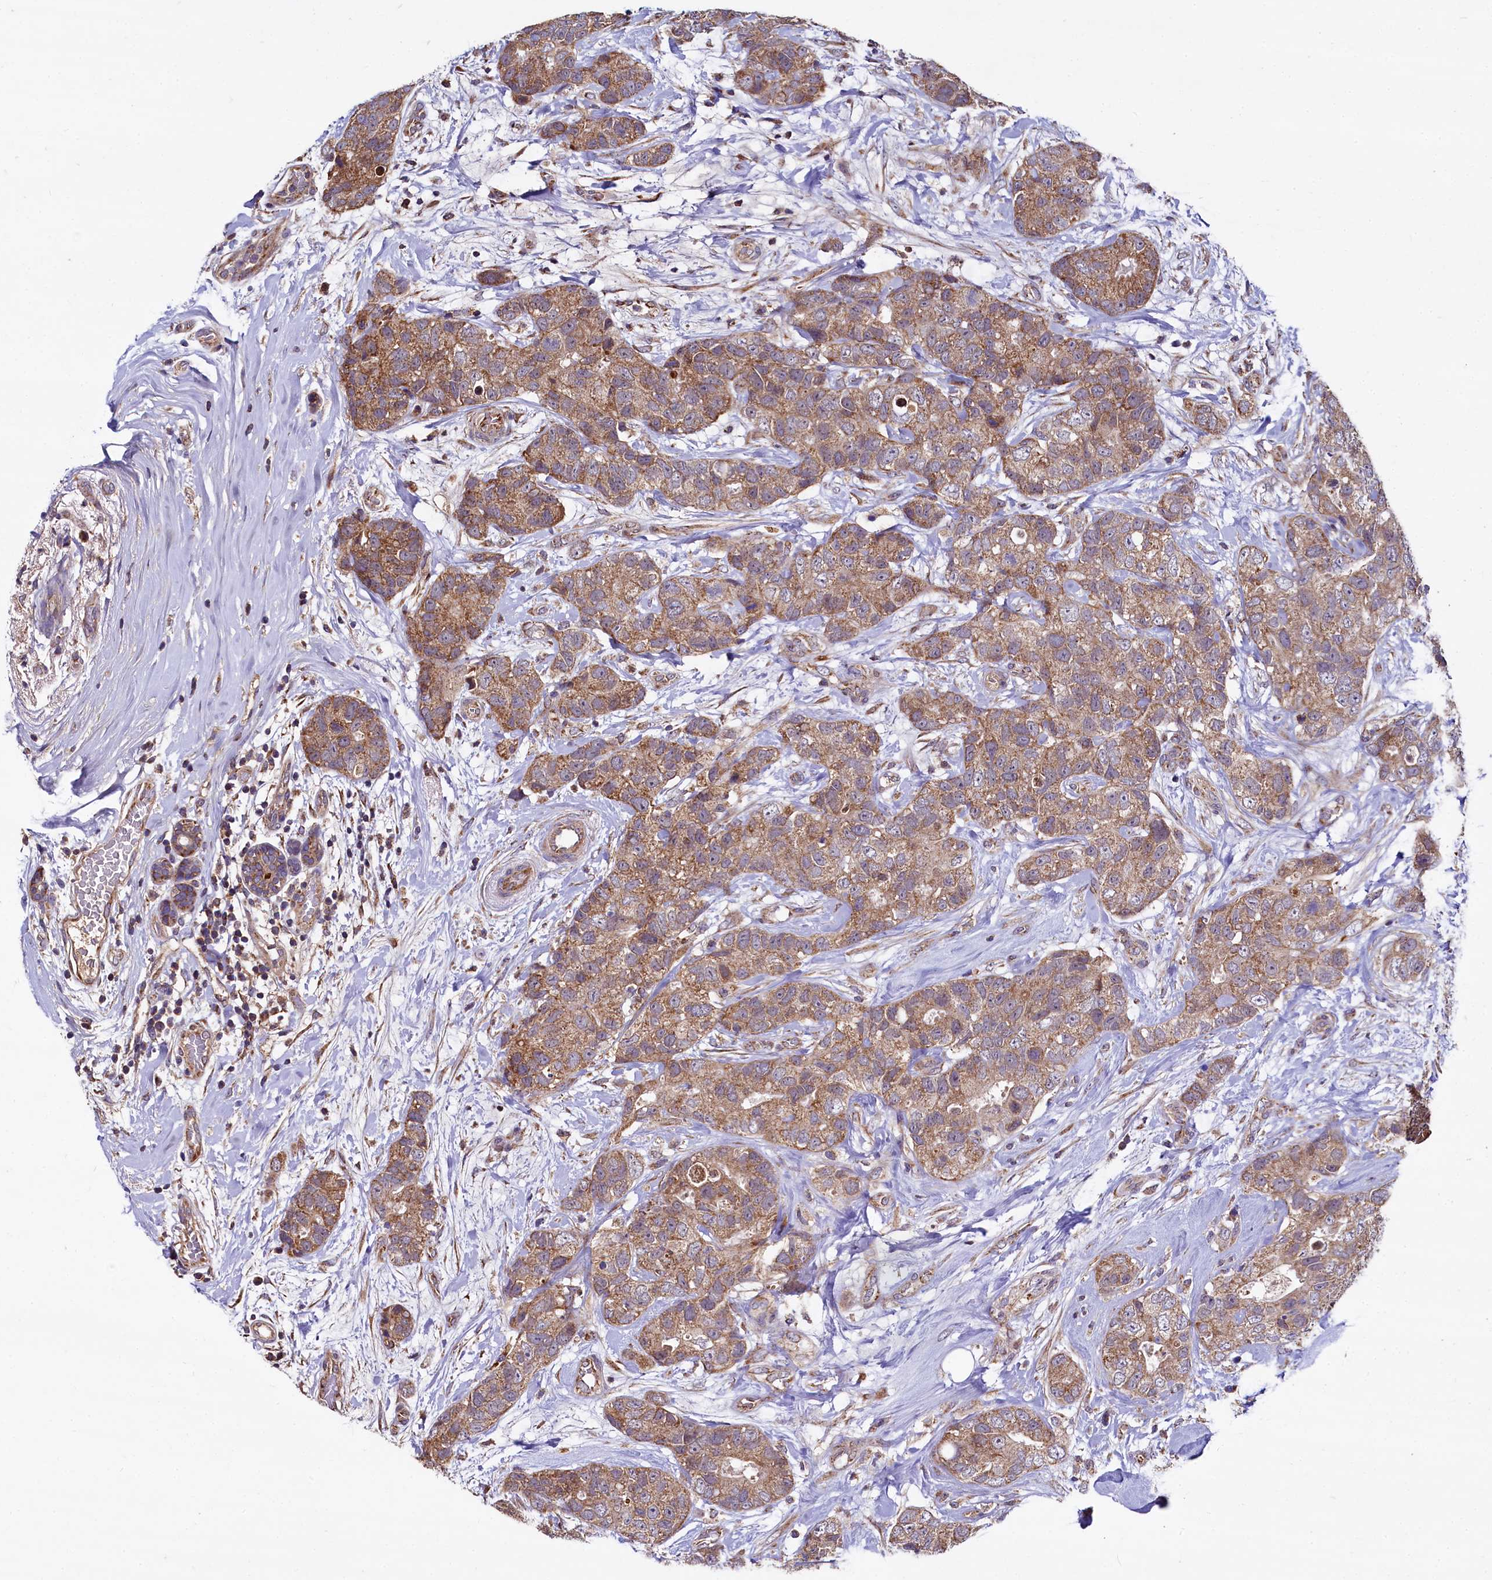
{"staining": {"intensity": "moderate", "quantity": ">75%", "location": "cytoplasmic/membranous"}, "tissue": "breast cancer", "cell_type": "Tumor cells", "image_type": "cancer", "snomed": [{"axis": "morphology", "description": "Duct carcinoma"}, {"axis": "topography", "description": "Breast"}], "caption": "Immunohistochemical staining of human intraductal carcinoma (breast) reveals moderate cytoplasmic/membranous protein positivity in approximately >75% of tumor cells.", "gene": "SPRYD3", "patient": {"sex": "female", "age": 62}}